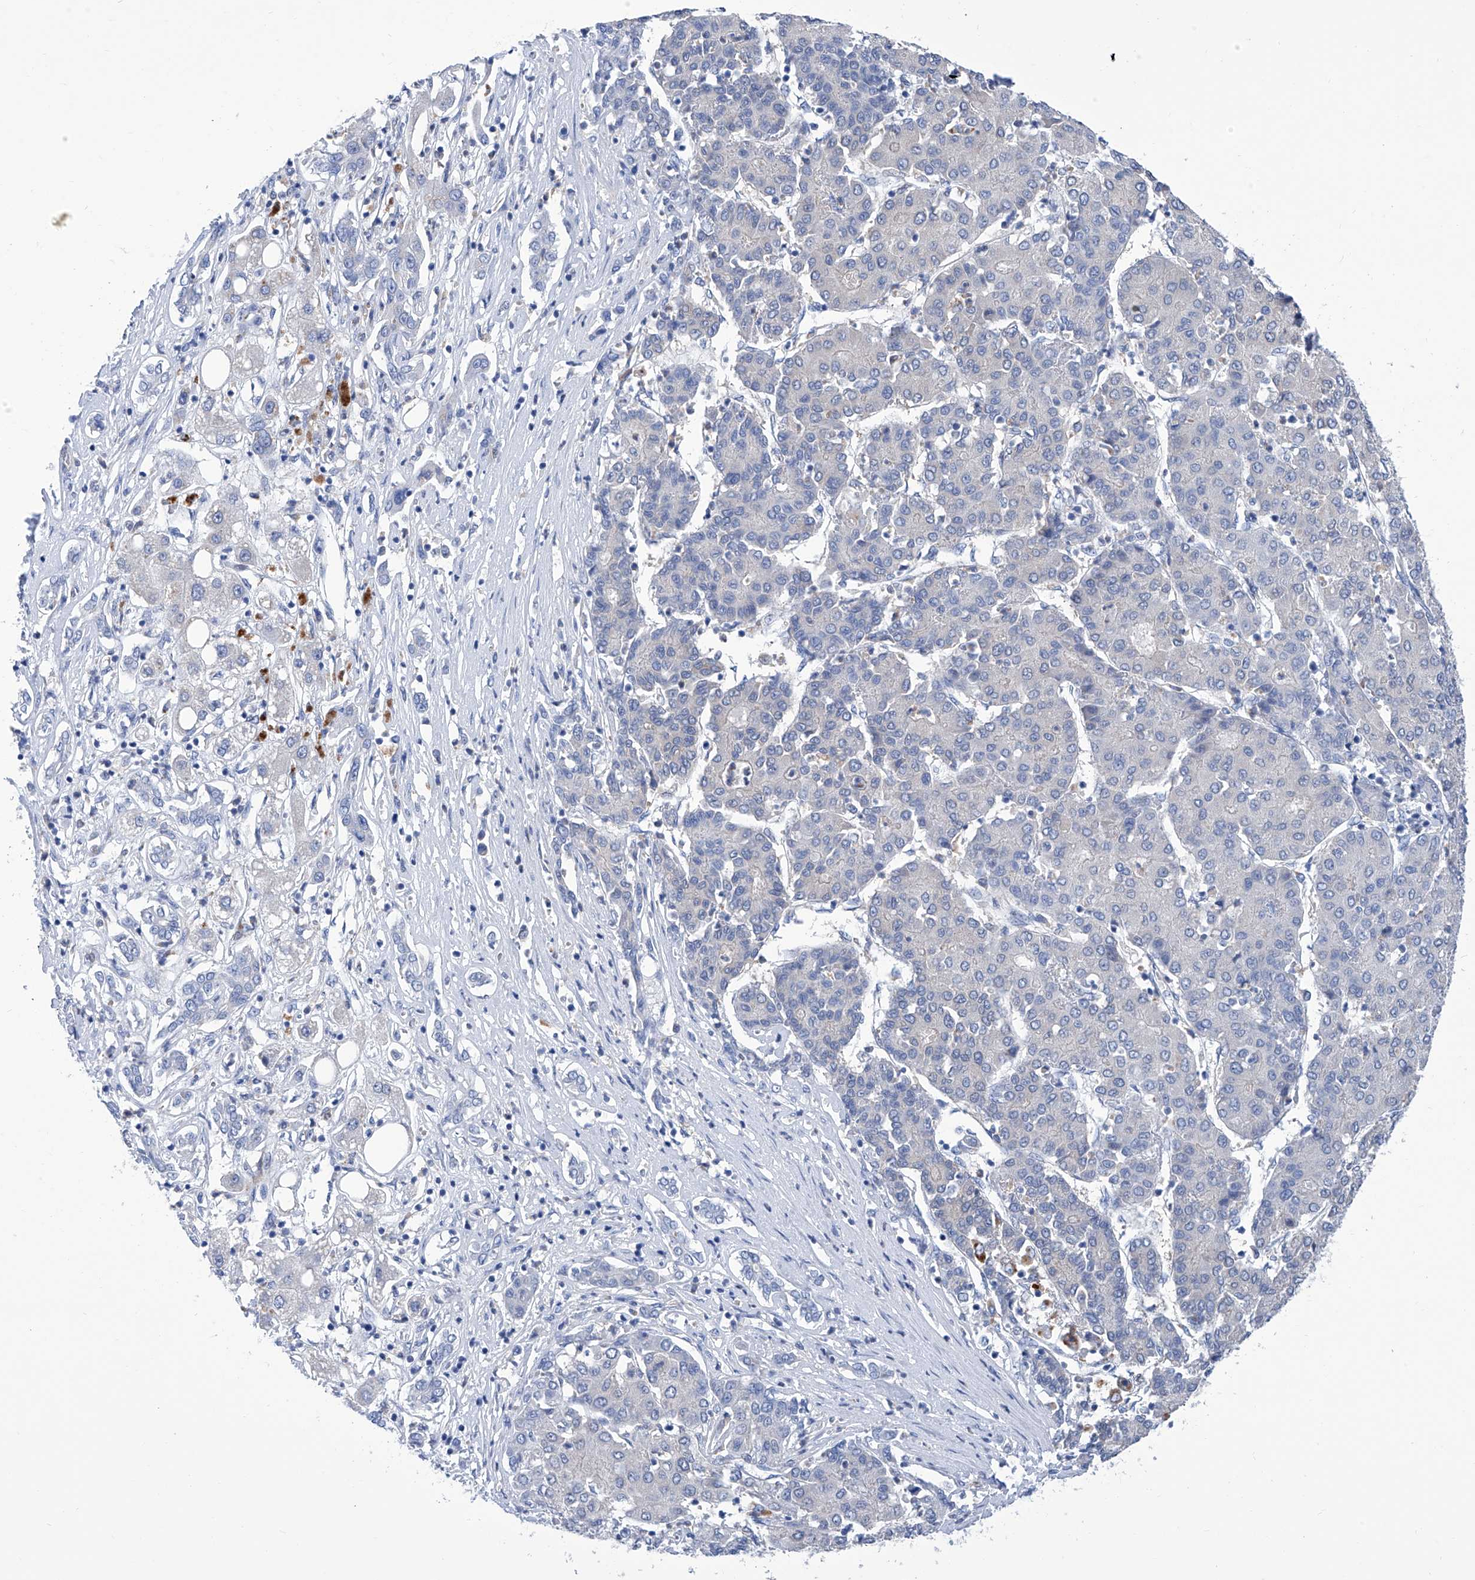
{"staining": {"intensity": "negative", "quantity": "none", "location": "none"}, "tissue": "liver cancer", "cell_type": "Tumor cells", "image_type": "cancer", "snomed": [{"axis": "morphology", "description": "Carcinoma, Hepatocellular, NOS"}, {"axis": "topography", "description": "Liver"}], "caption": "Human hepatocellular carcinoma (liver) stained for a protein using immunohistochemistry (IHC) exhibits no expression in tumor cells.", "gene": "IMPA2", "patient": {"sex": "male", "age": 65}}